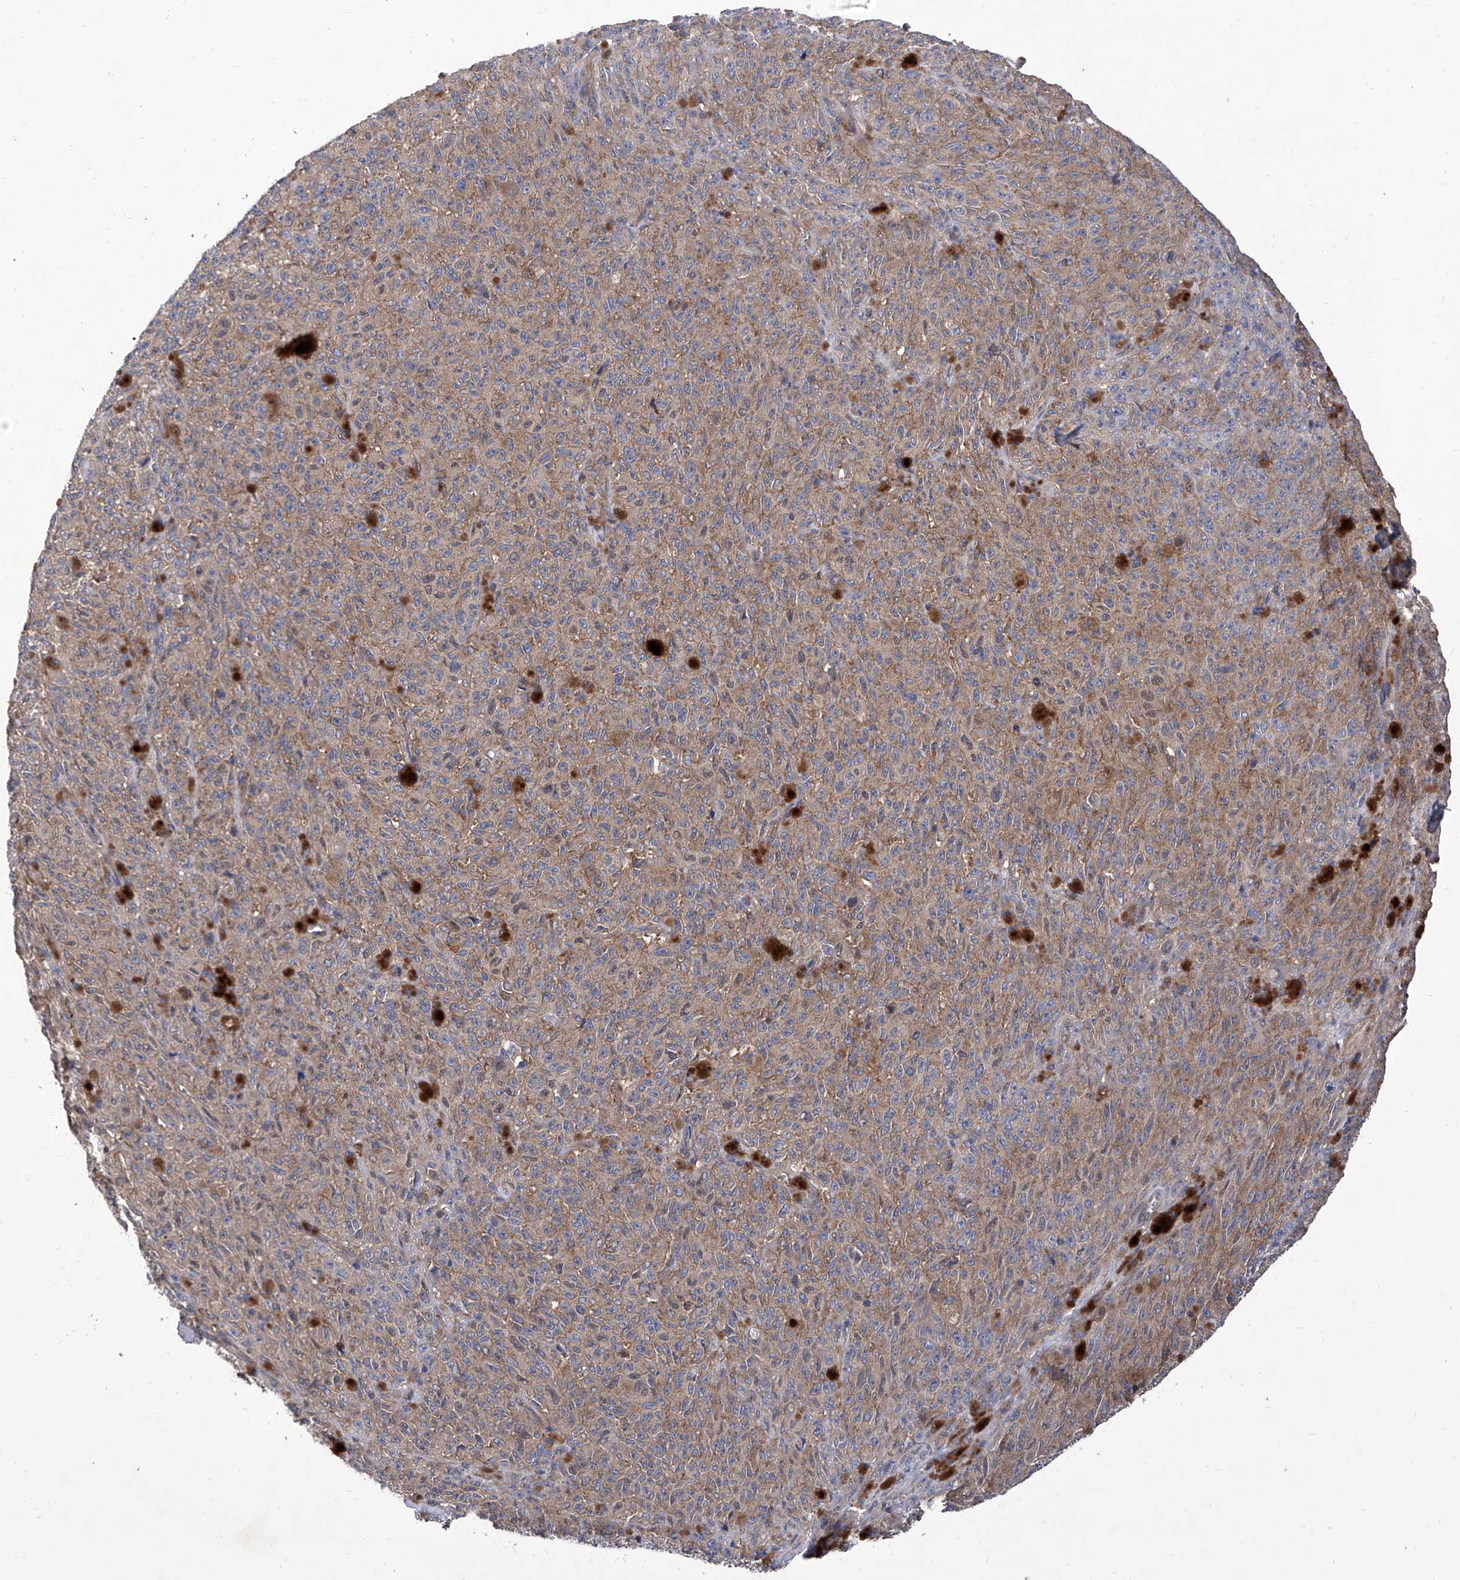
{"staining": {"intensity": "weak", "quantity": "25%-75%", "location": "cytoplasmic/membranous"}, "tissue": "melanoma", "cell_type": "Tumor cells", "image_type": "cancer", "snomed": [{"axis": "morphology", "description": "Malignant melanoma, NOS"}, {"axis": "topography", "description": "Skin"}], "caption": "IHC micrograph of human melanoma stained for a protein (brown), which demonstrates low levels of weak cytoplasmic/membranous positivity in approximately 25%-75% of tumor cells.", "gene": "TJAP1", "patient": {"sex": "female", "age": 82}}